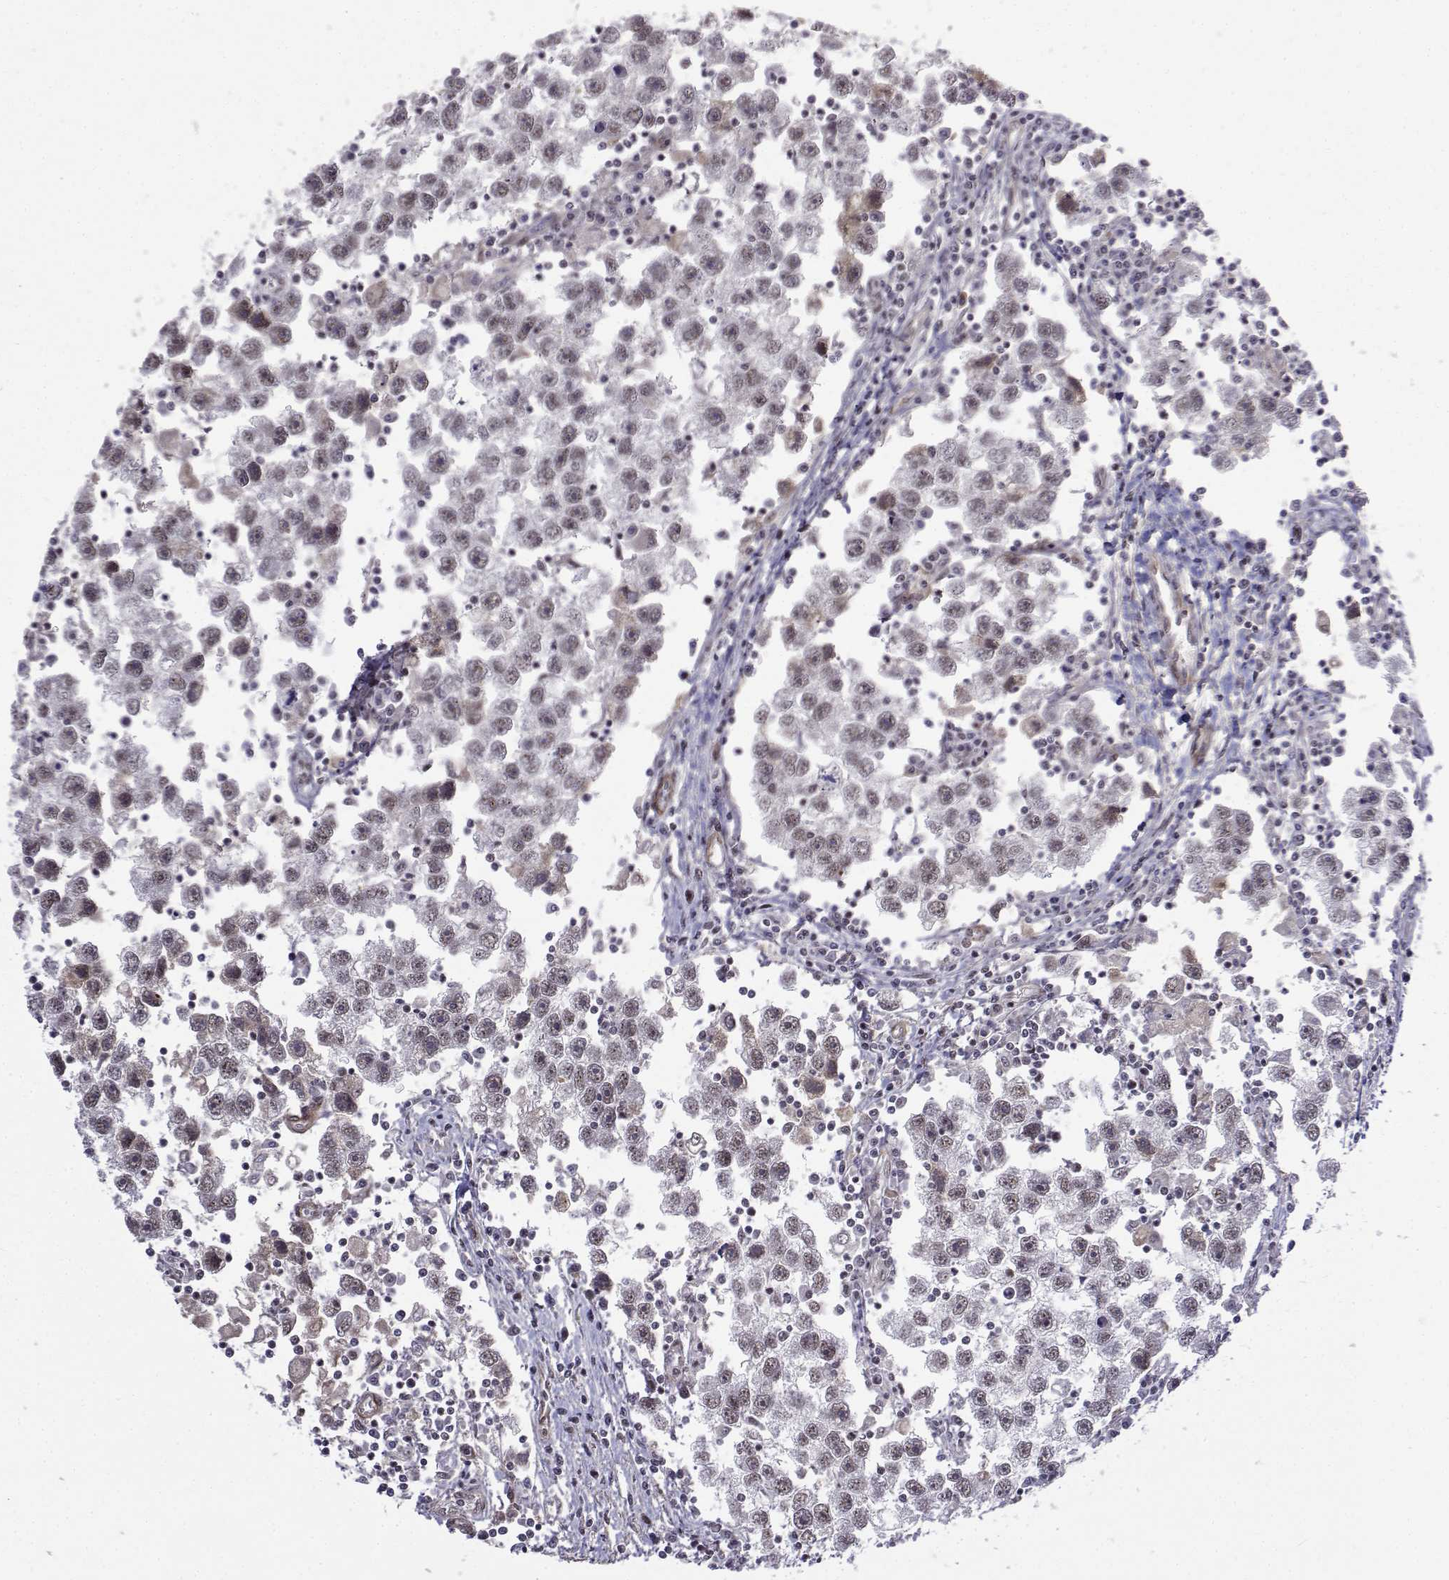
{"staining": {"intensity": "weak", "quantity": ">75%", "location": "nuclear"}, "tissue": "testis cancer", "cell_type": "Tumor cells", "image_type": "cancer", "snomed": [{"axis": "morphology", "description": "Seminoma, NOS"}, {"axis": "topography", "description": "Testis"}], "caption": "IHC of human seminoma (testis) reveals low levels of weak nuclear expression in about >75% of tumor cells. The staining was performed using DAB (3,3'-diaminobenzidine), with brown indicating positive protein expression. Nuclei are stained blue with hematoxylin.", "gene": "ITGA7", "patient": {"sex": "male", "age": 30}}